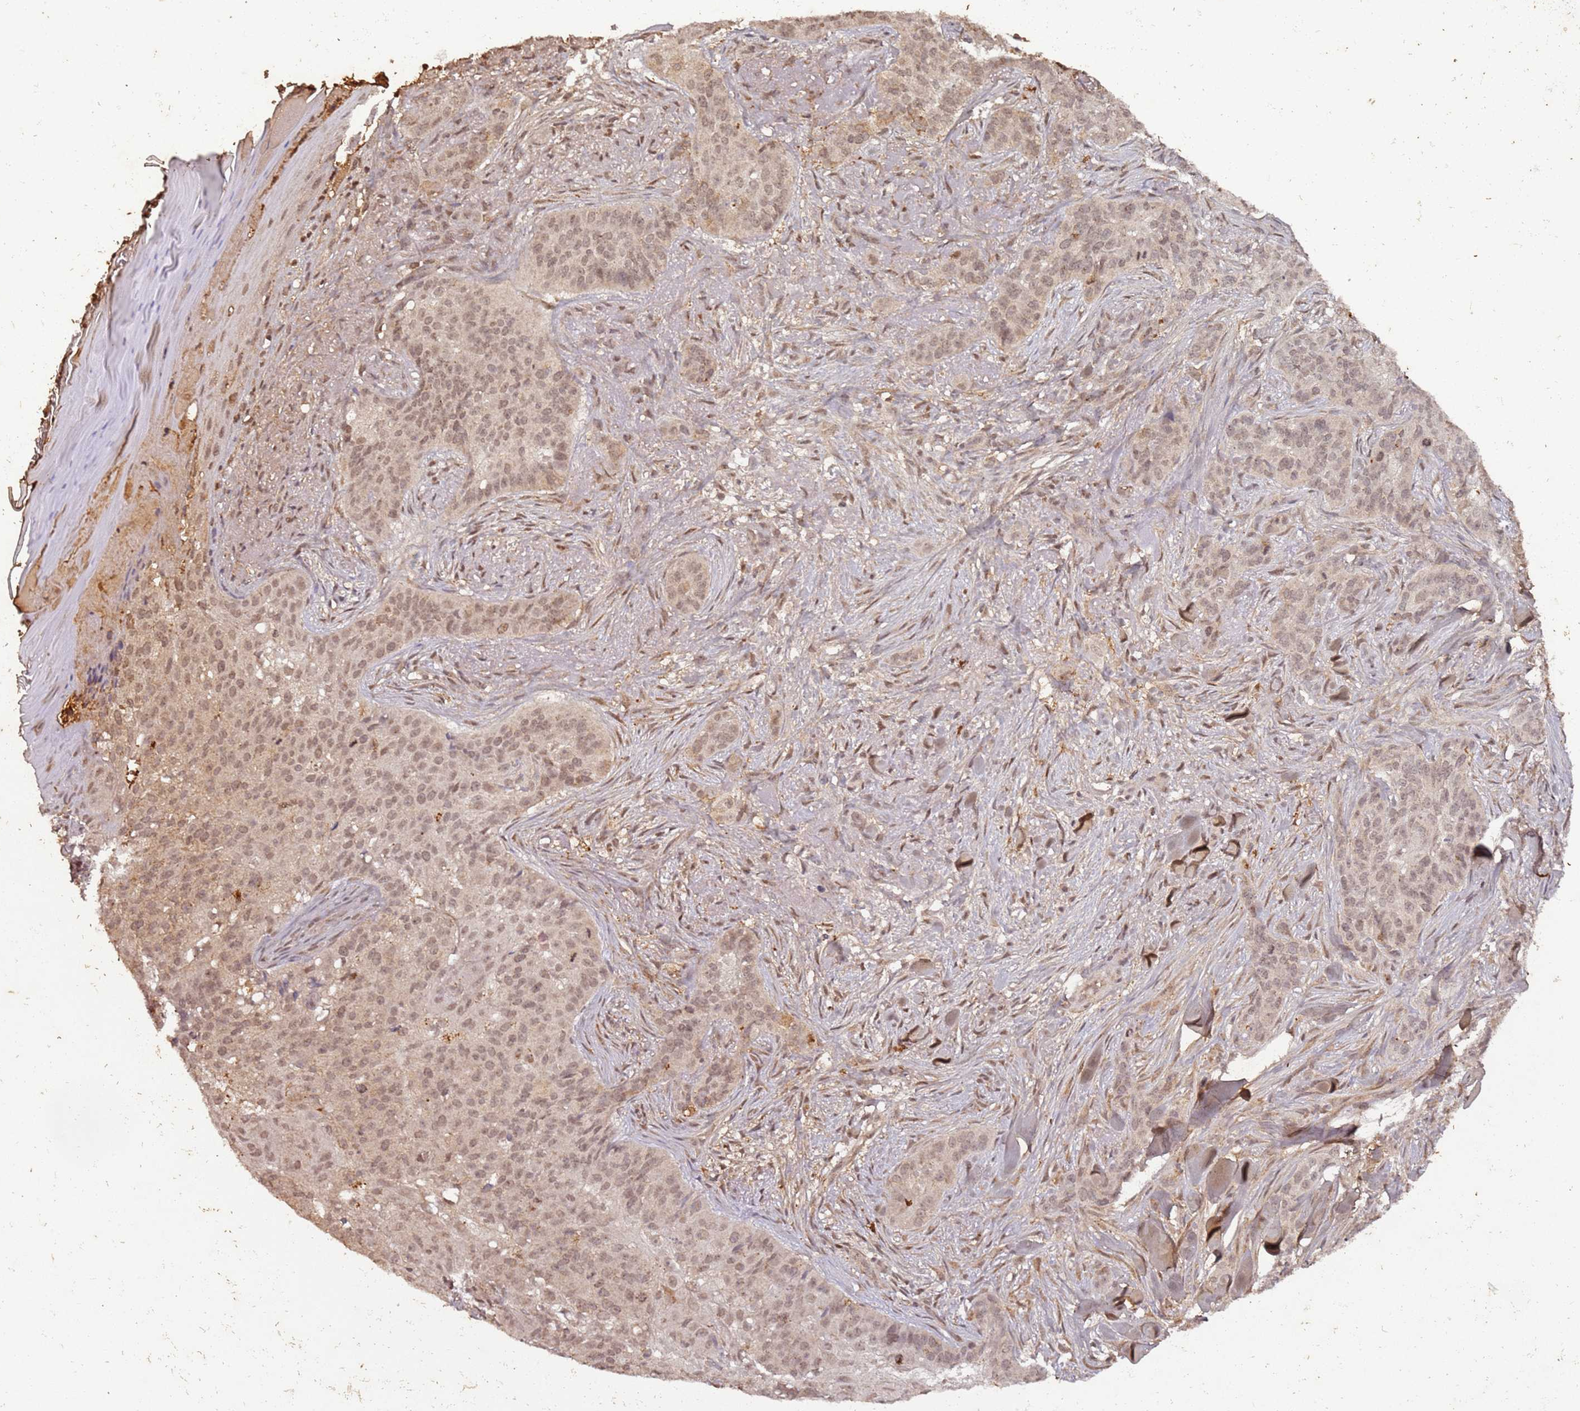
{"staining": {"intensity": "moderate", "quantity": ">75%", "location": "nuclear"}, "tissue": "skin cancer", "cell_type": "Tumor cells", "image_type": "cancer", "snomed": [{"axis": "morphology", "description": "Basal cell carcinoma"}, {"axis": "topography", "description": "Skin"}], "caption": "Skin cancer tissue reveals moderate nuclear positivity in approximately >75% of tumor cells, visualized by immunohistochemistry.", "gene": "COL1A2", "patient": {"sex": "female", "age": 92}}